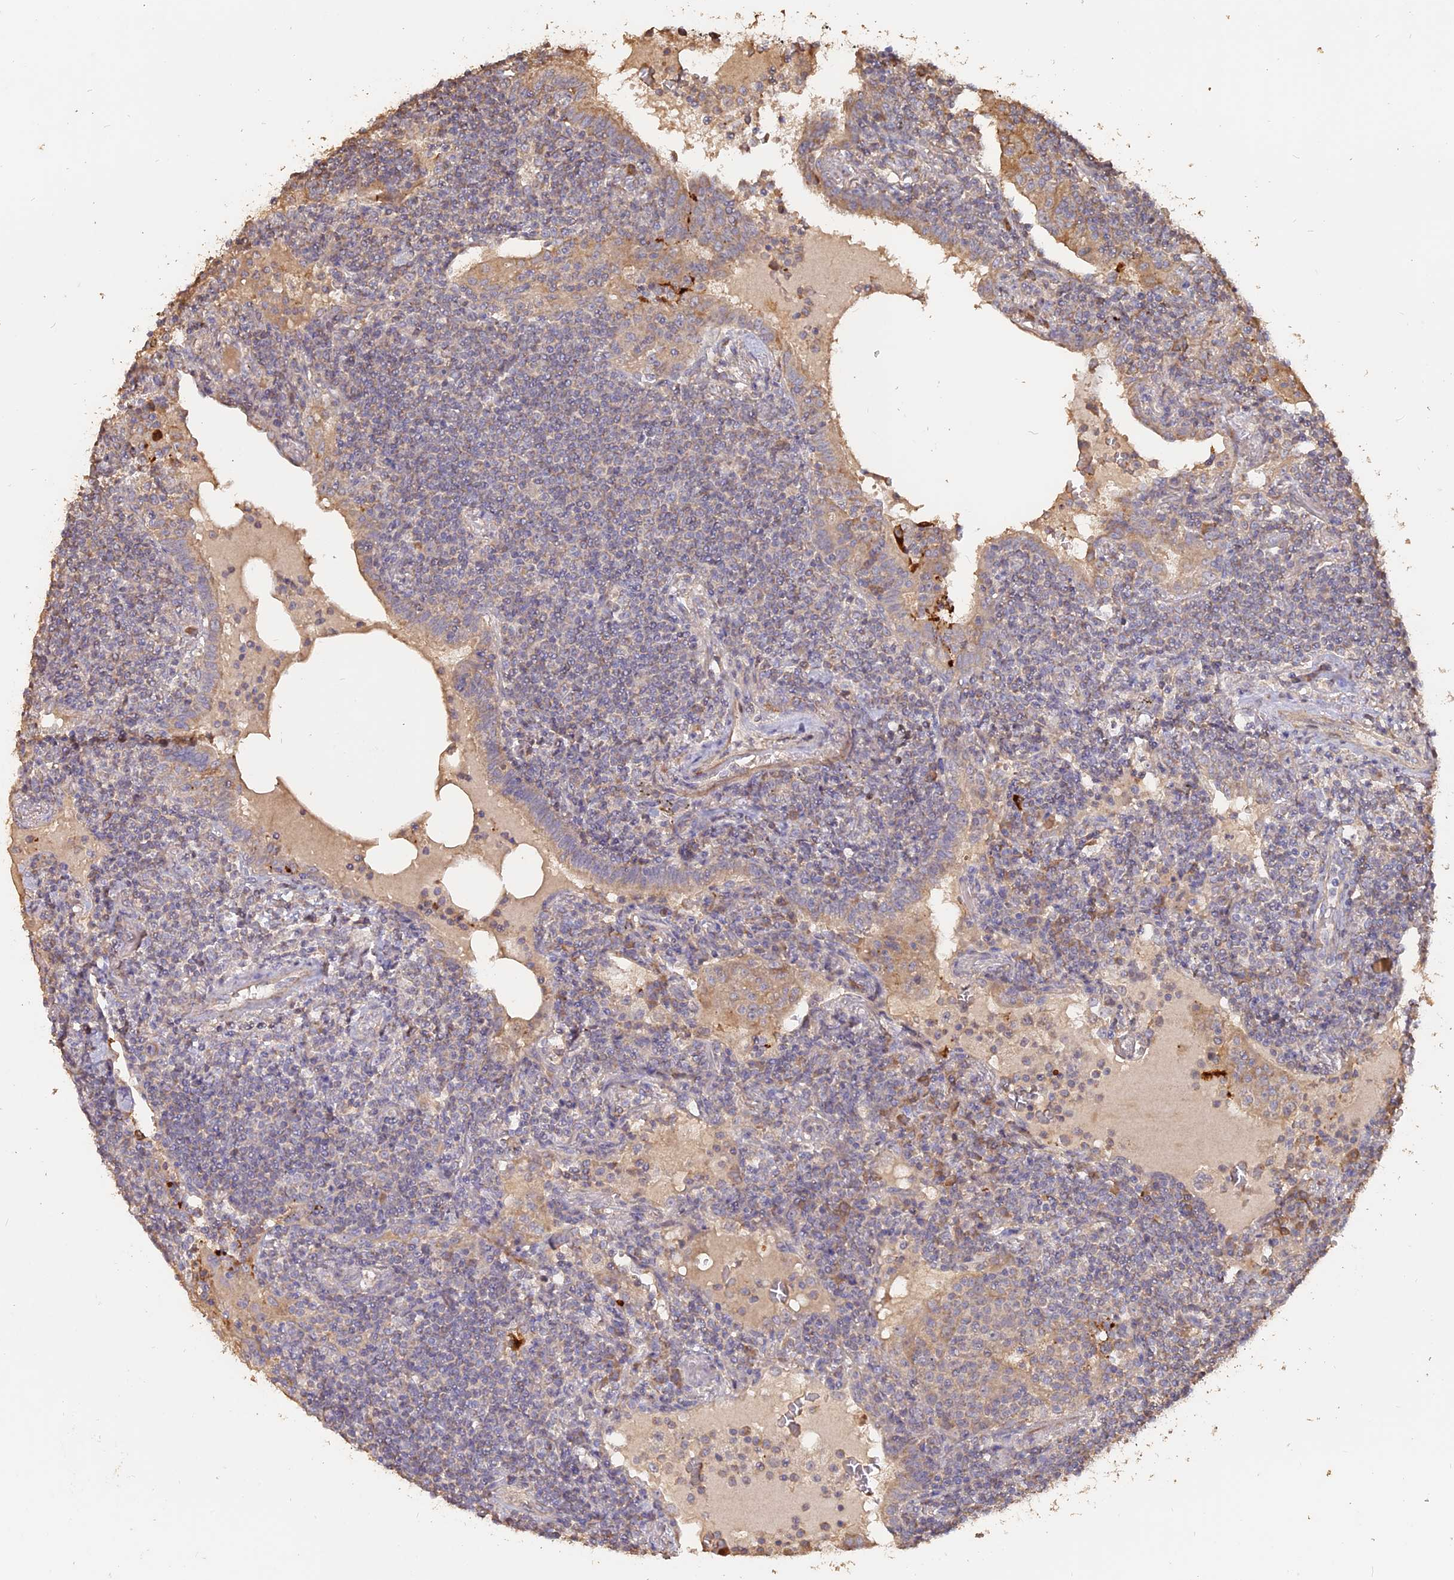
{"staining": {"intensity": "negative", "quantity": "none", "location": "none"}, "tissue": "lymphoma", "cell_type": "Tumor cells", "image_type": "cancer", "snomed": [{"axis": "morphology", "description": "Malignant lymphoma, non-Hodgkin's type, Low grade"}, {"axis": "topography", "description": "Lung"}], "caption": "A high-resolution histopathology image shows immunohistochemistry (IHC) staining of lymphoma, which displays no significant expression in tumor cells. The staining is performed using DAB (3,3'-diaminobenzidine) brown chromogen with nuclei counter-stained in using hematoxylin.", "gene": "LAYN", "patient": {"sex": "female", "age": 71}}